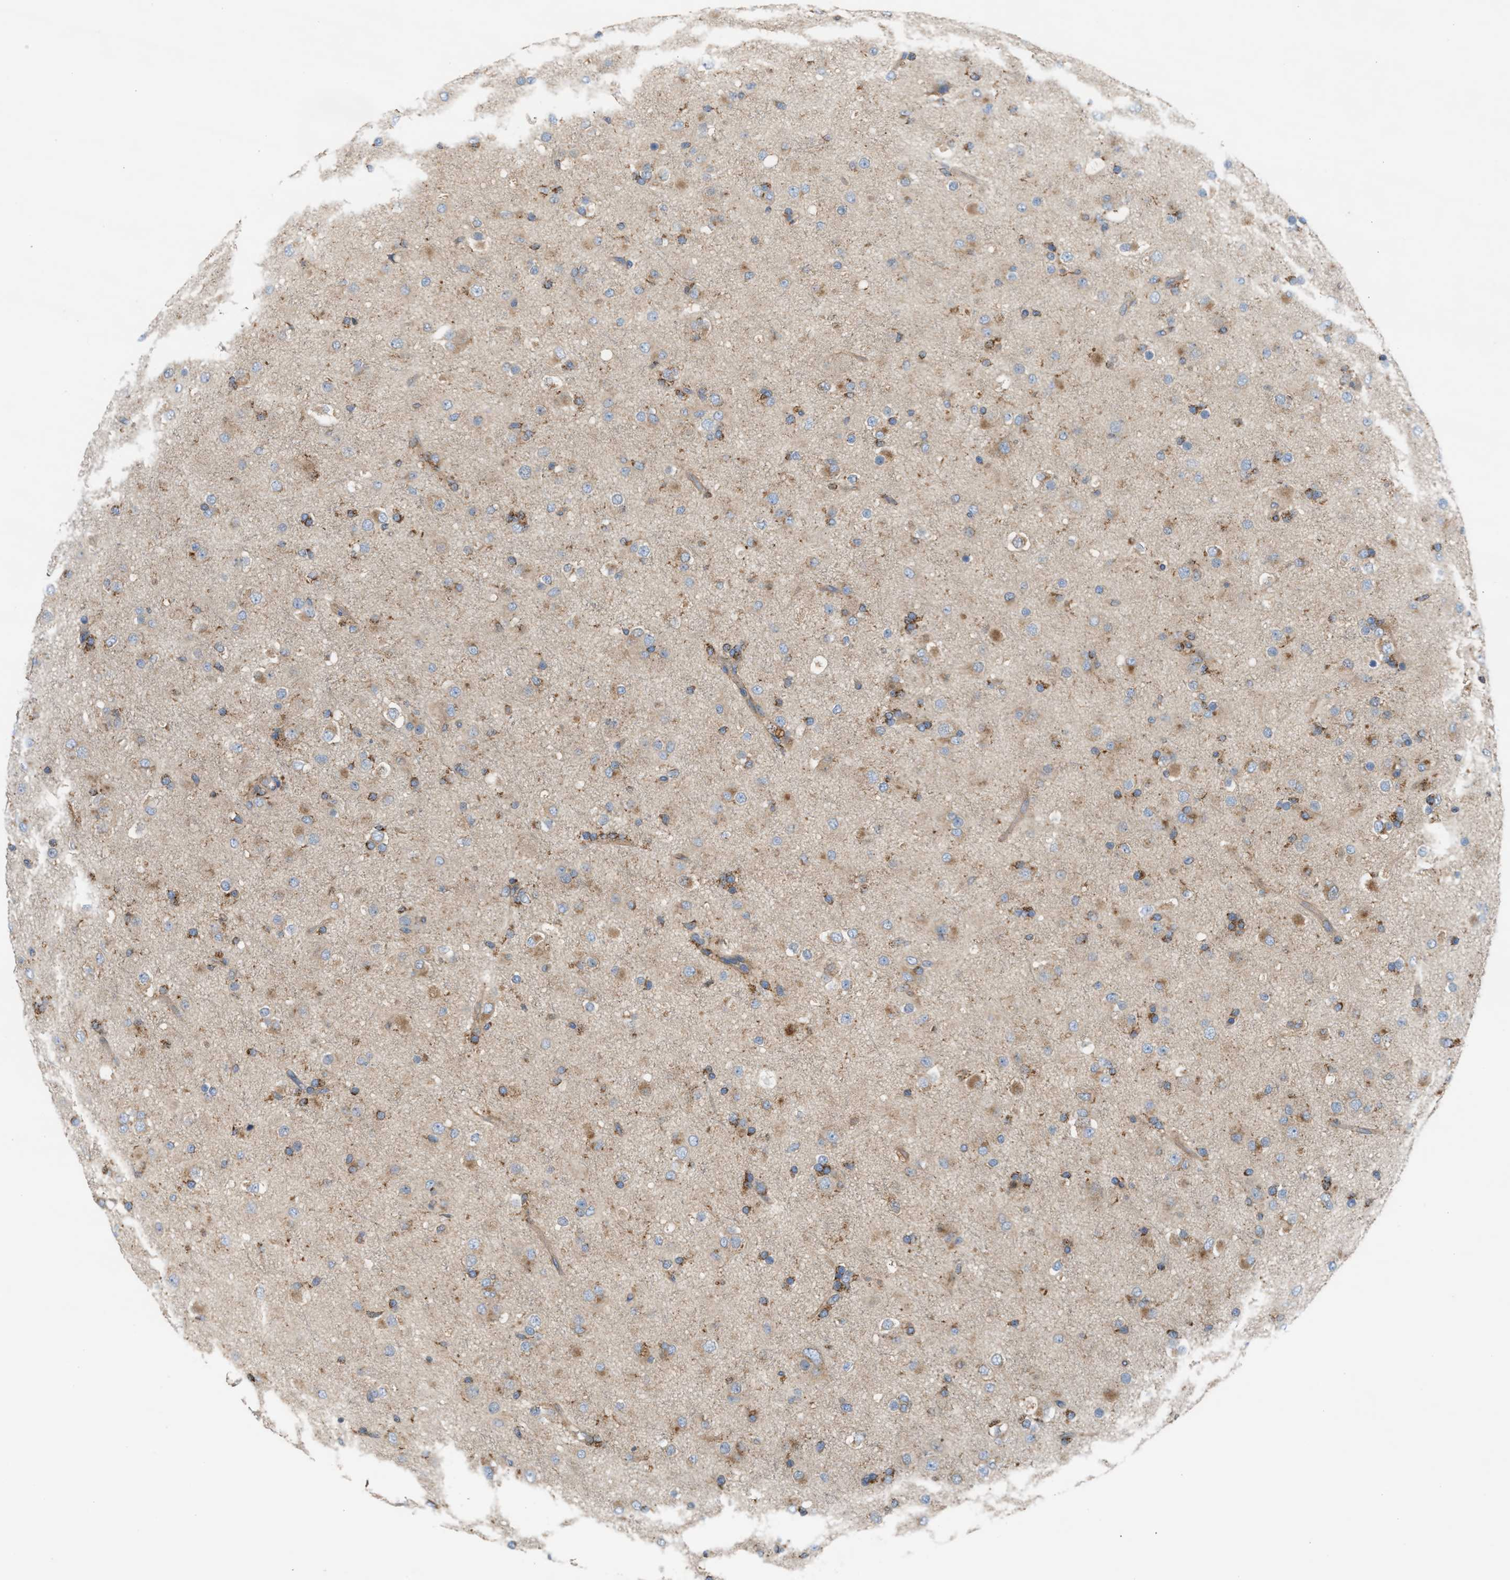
{"staining": {"intensity": "moderate", "quantity": "<25%", "location": "cytoplasmic/membranous"}, "tissue": "glioma", "cell_type": "Tumor cells", "image_type": "cancer", "snomed": [{"axis": "morphology", "description": "Glioma, malignant, Low grade"}, {"axis": "topography", "description": "Brain"}], "caption": "DAB immunohistochemical staining of human malignant glioma (low-grade) reveals moderate cytoplasmic/membranous protein positivity in about <25% of tumor cells.", "gene": "TBC1D15", "patient": {"sex": "male", "age": 65}}